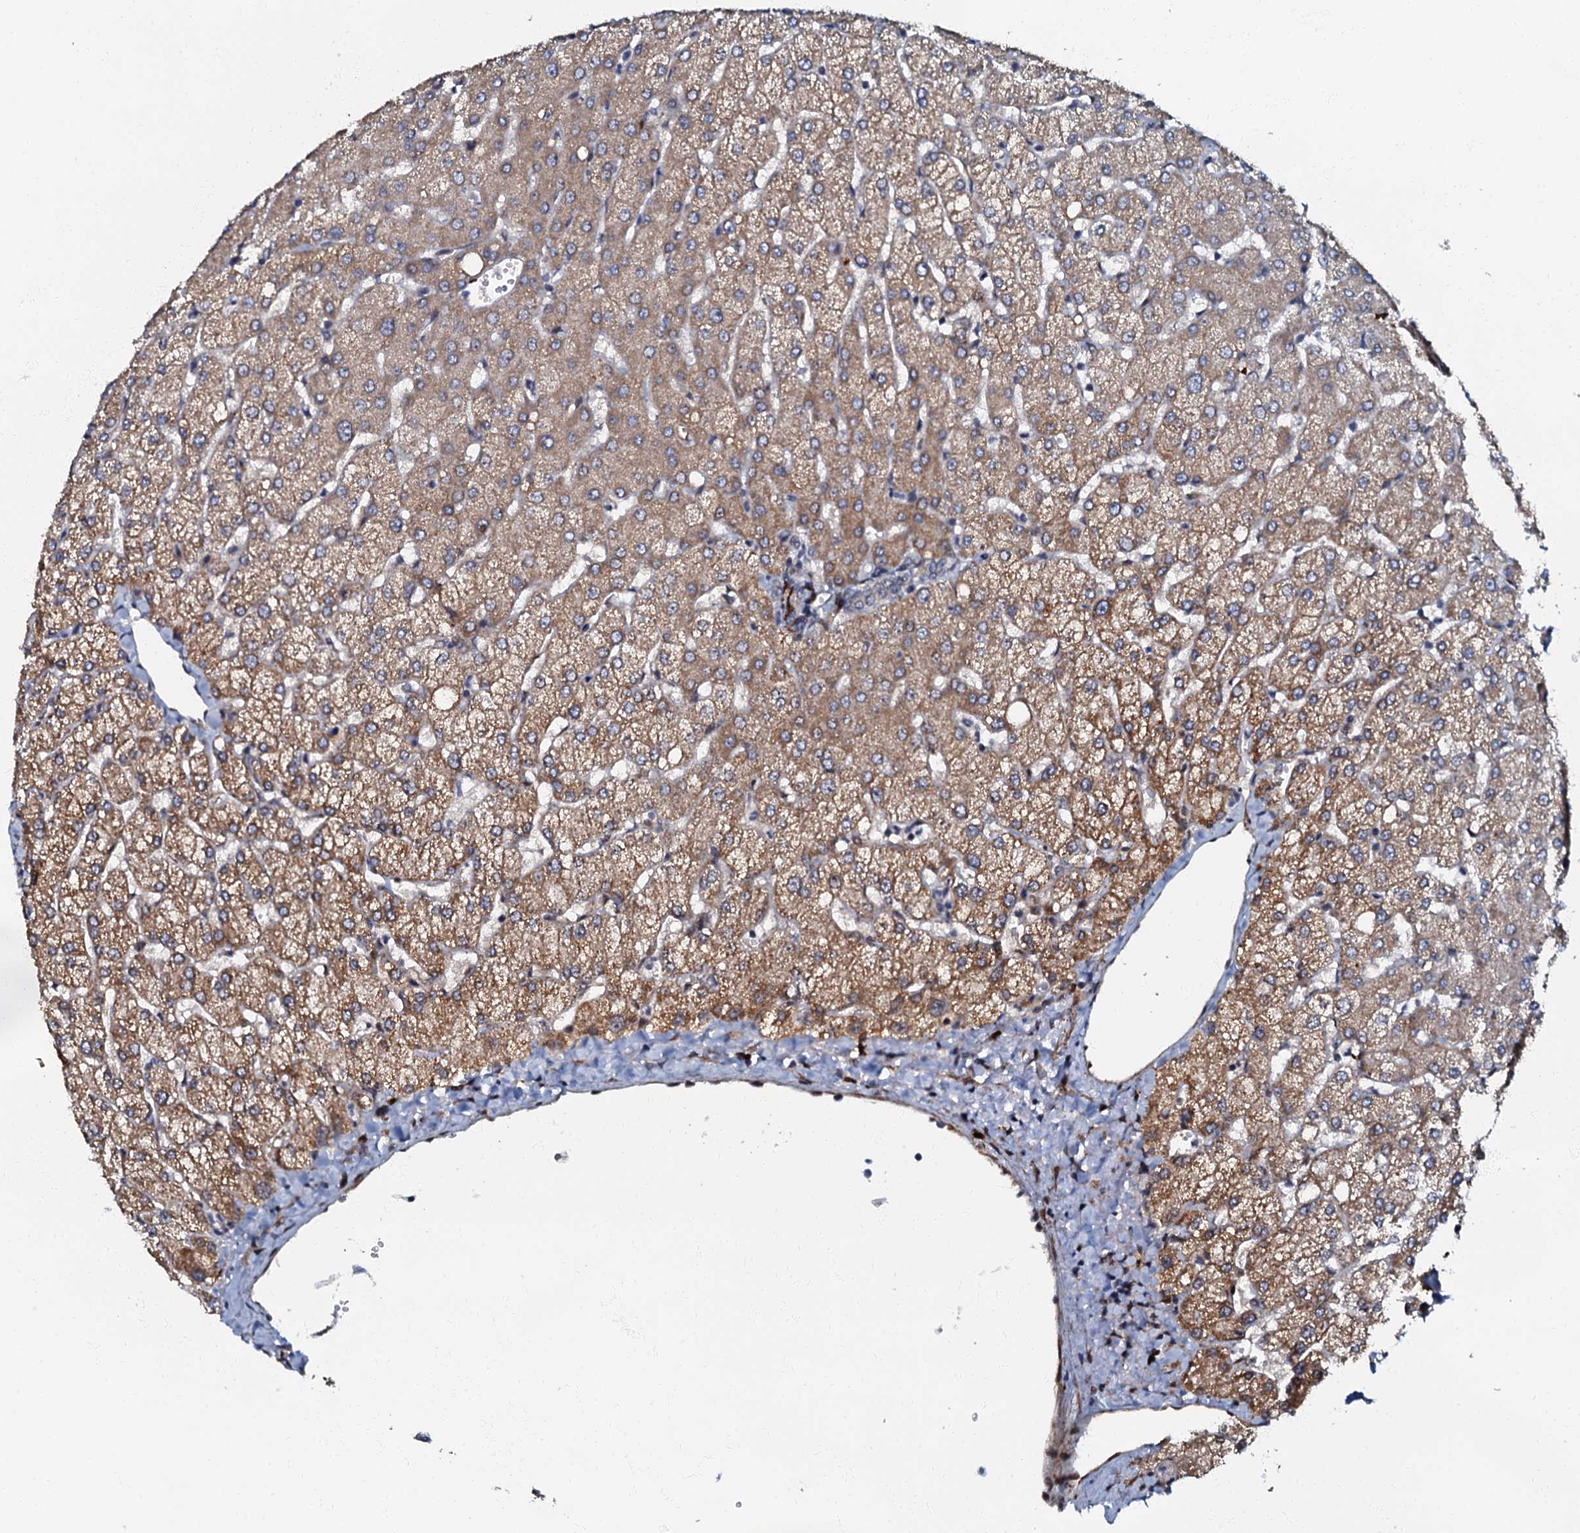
{"staining": {"intensity": "weak", "quantity": ">75%", "location": "cytoplasmic/membranous"}, "tissue": "liver", "cell_type": "Cholangiocytes", "image_type": "normal", "snomed": [{"axis": "morphology", "description": "Normal tissue, NOS"}, {"axis": "topography", "description": "Liver"}], "caption": "Immunohistochemical staining of benign human liver shows >75% levels of weak cytoplasmic/membranous protein staining in about >75% of cholangiocytes. (Brightfield microscopy of DAB IHC at high magnification).", "gene": "OLAH", "patient": {"sex": "female", "age": 54}}